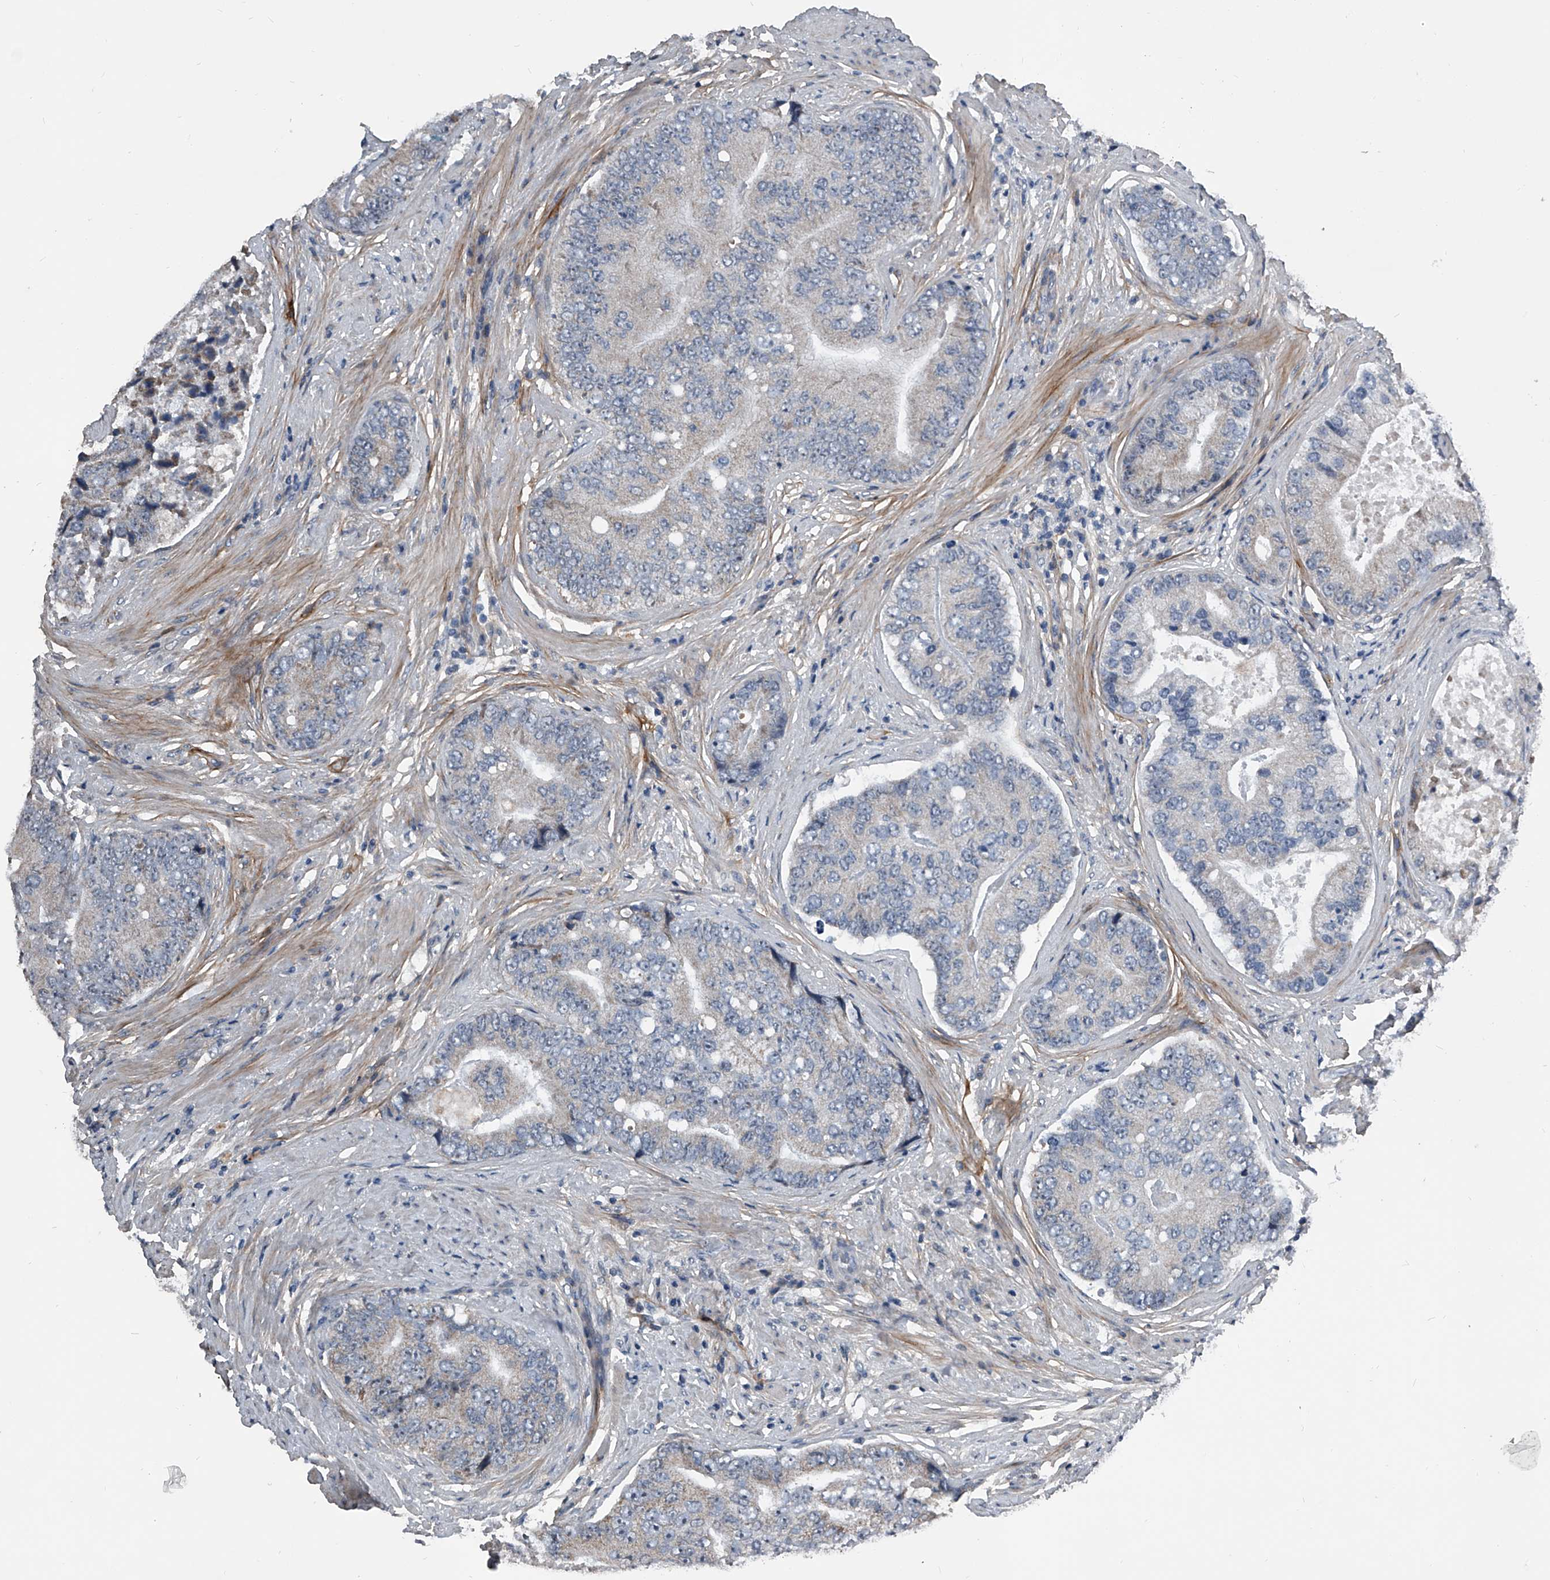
{"staining": {"intensity": "negative", "quantity": "none", "location": "none"}, "tissue": "prostate cancer", "cell_type": "Tumor cells", "image_type": "cancer", "snomed": [{"axis": "morphology", "description": "Adenocarcinoma, High grade"}, {"axis": "topography", "description": "Prostate"}], "caption": "IHC photomicrograph of prostate cancer (adenocarcinoma (high-grade)) stained for a protein (brown), which displays no expression in tumor cells.", "gene": "PHACTR1", "patient": {"sex": "male", "age": 70}}